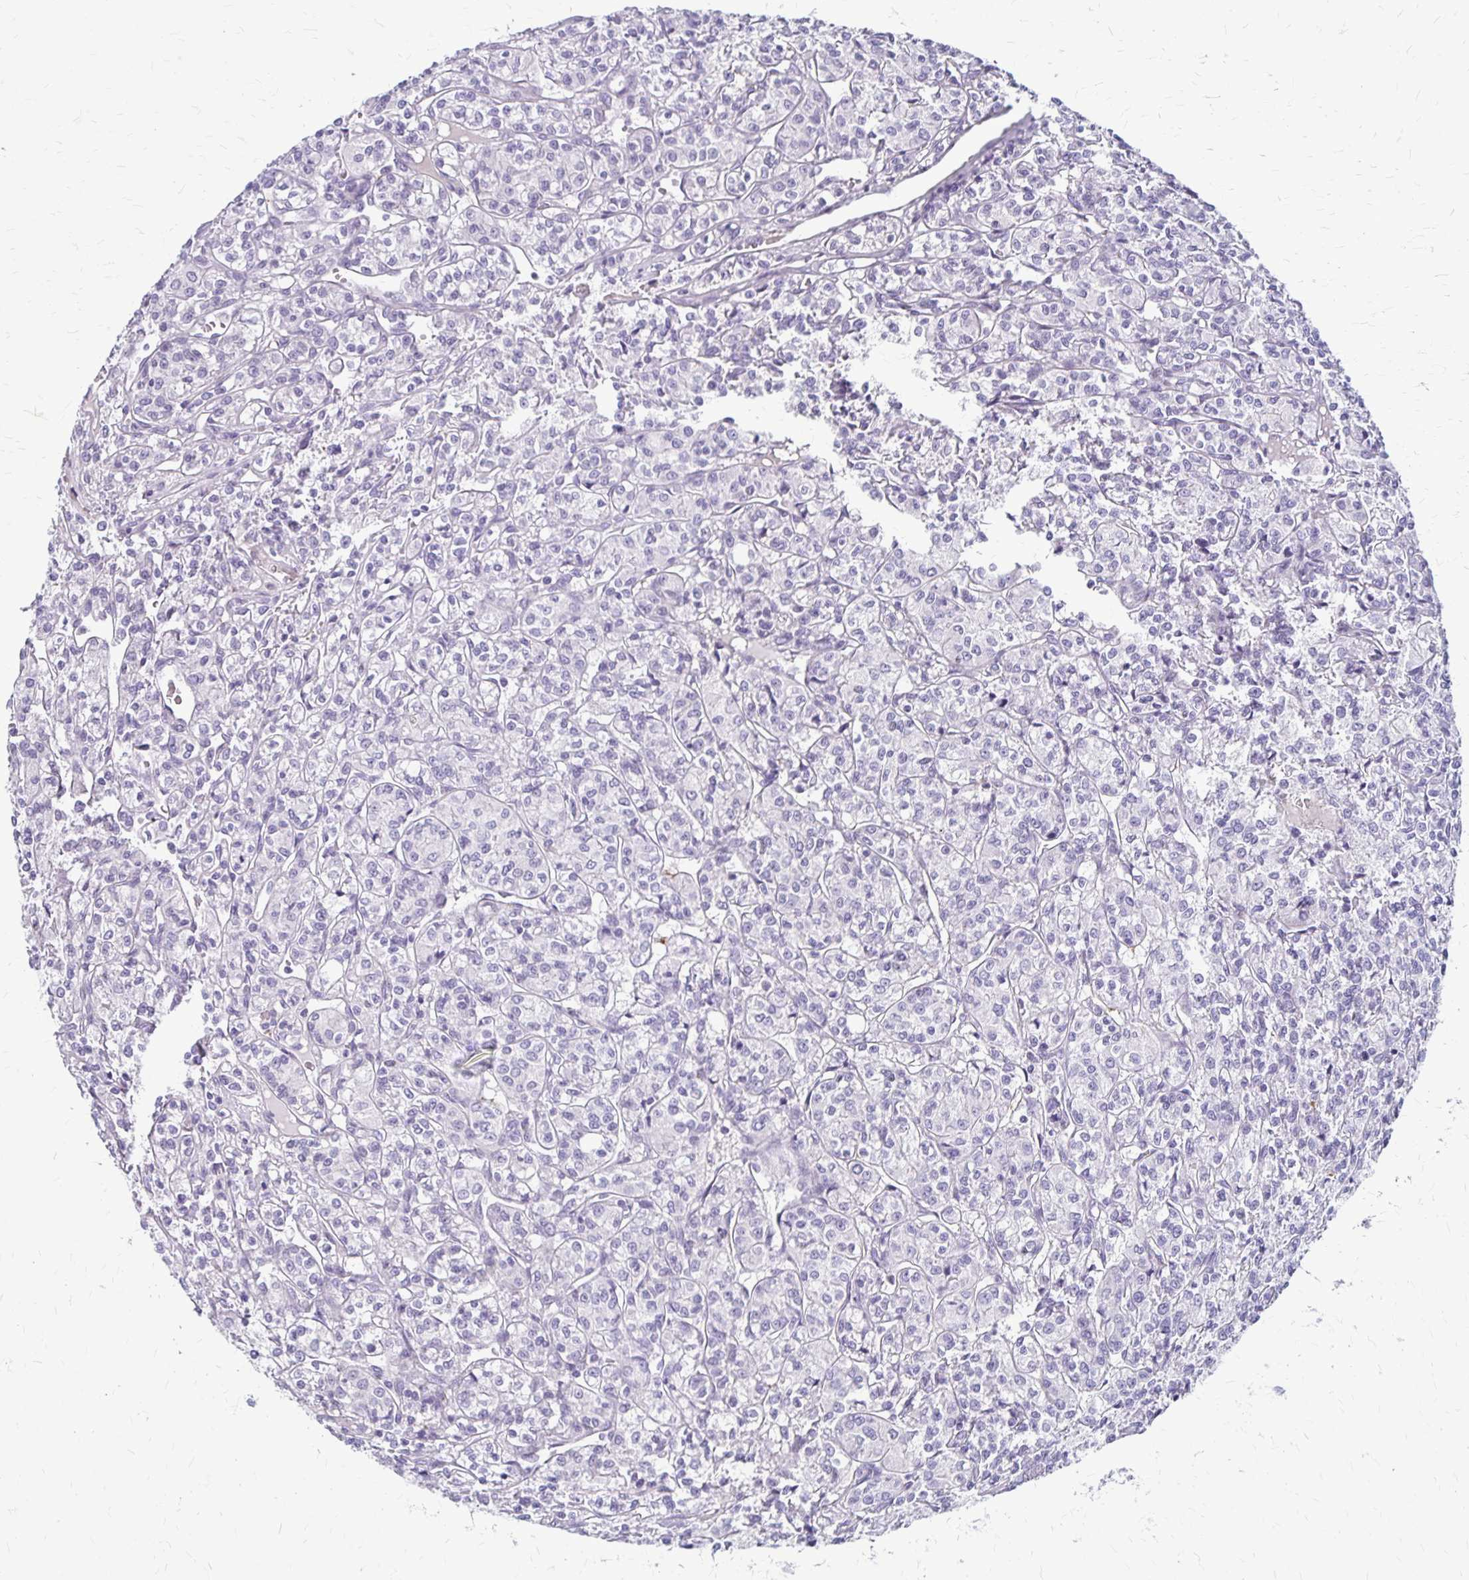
{"staining": {"intensity": "negative", "quantity": "none", "location": "none"}, "tissue": "renal cancer", "cell_type": "Tumor cells", "image_type": "cancer", "snomed": [{"axis": "morphology", "description": "Adenocarcinoma, NOS"}, {"axis": "topography", "description": "Kidney"}], "caption": "Immunohistochemical staining of human renal adenocarcinoma reveals no significant expression in tumor cells.", "gene": "GP9", "patient": {"sex": "male", "age": 36}}